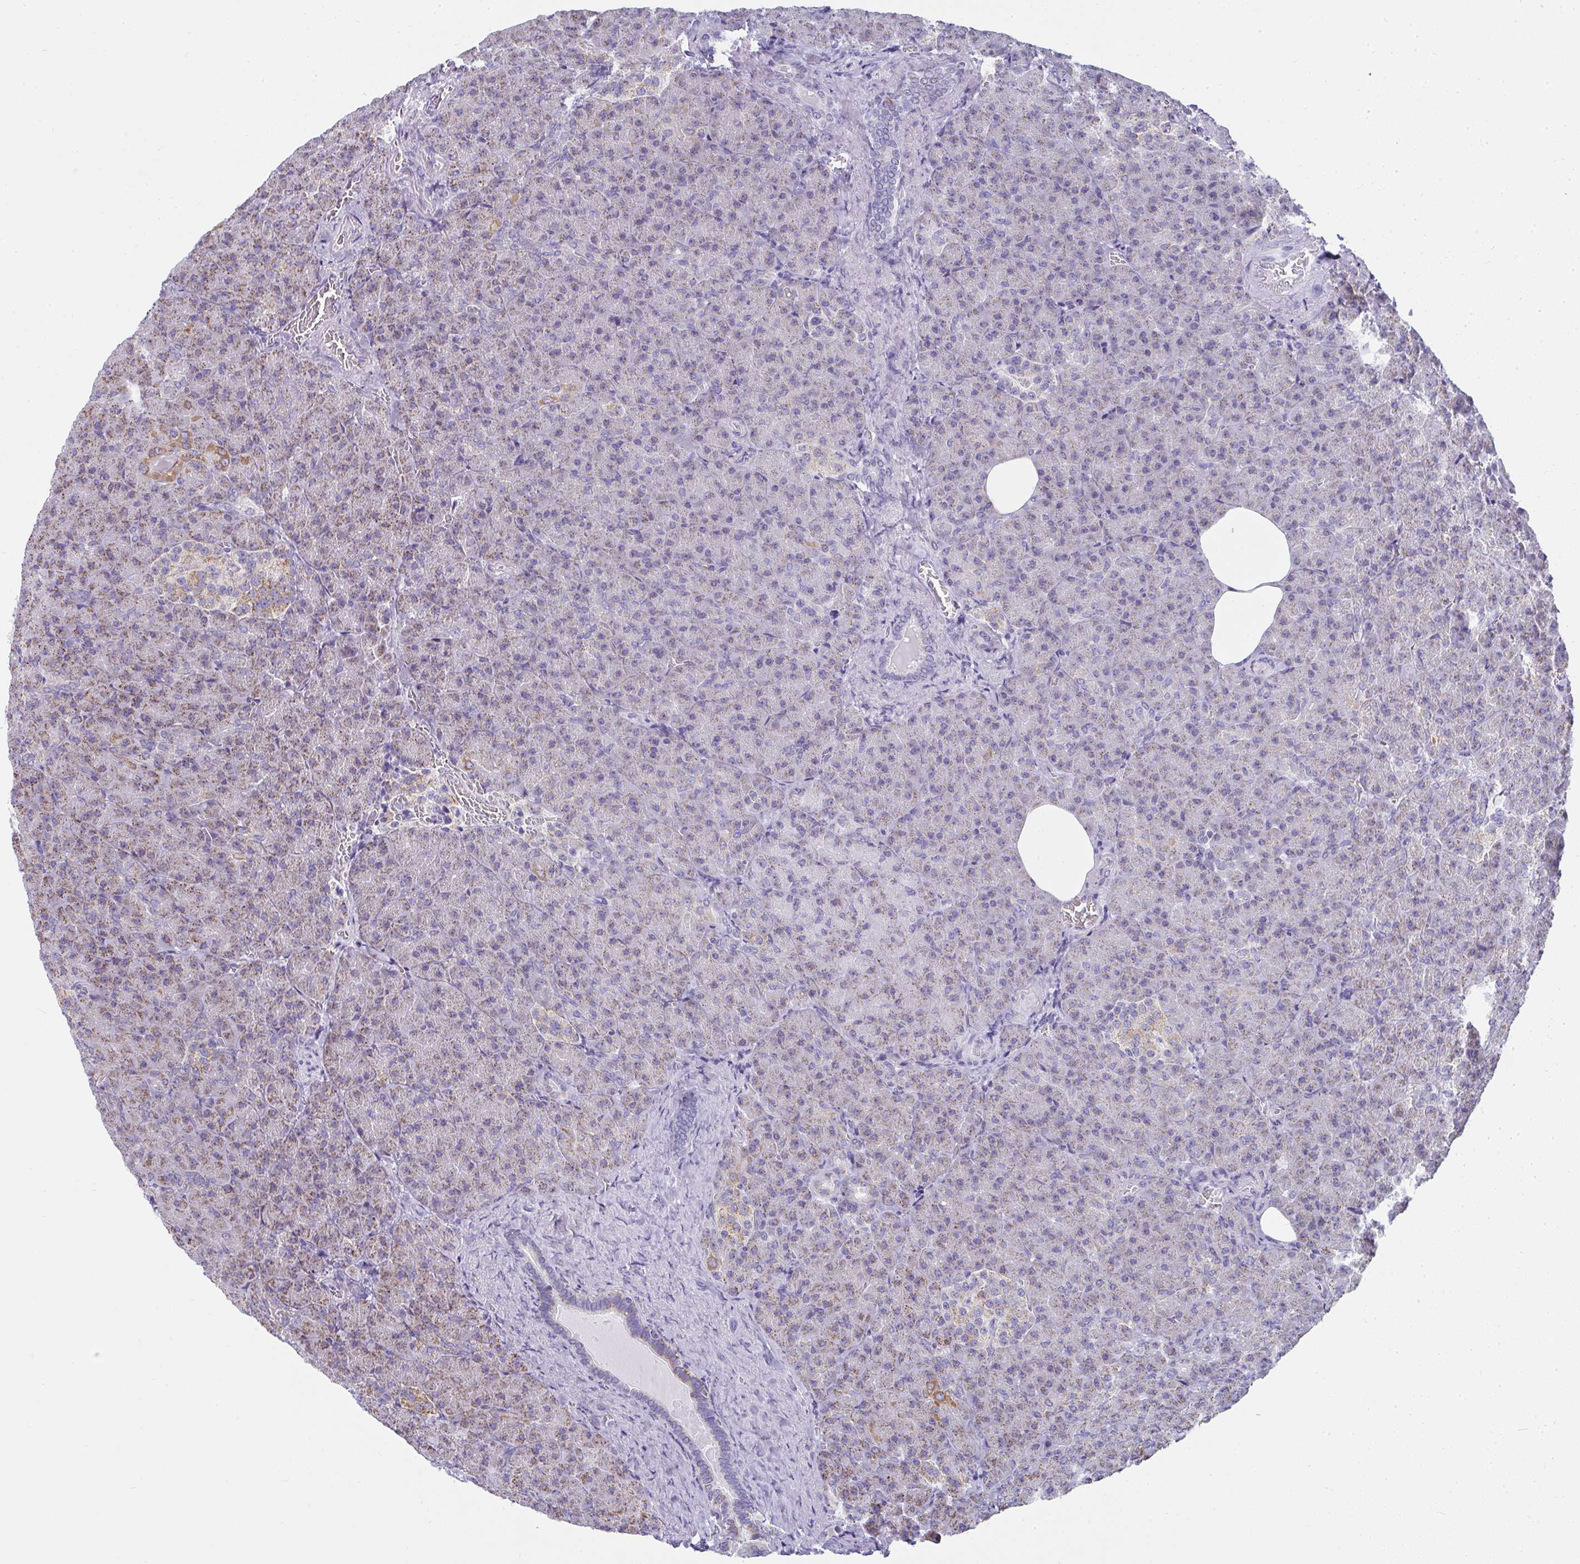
{"staining": {"intensity": "weak", "quantity": "25%-75%", "location": "cytoplasmic/membranous"}, "tissue": "pancreas", "cell_type": "Exocrine glandular cells", "image_type": "normal", "snomed": [{"axis": "morphology", "description": "Normal tissue, NOS"}, {"axis": "topography", "description": "Pancreas"}], "caption": "Brown immunohistochemical staining in normal human pancreas displays weak cytoplasmic/membranous positivity in approximately 25%-75% of exocrine glandular cells.", "gene": "SLC6A1", "patient": {"sex": "female", "age": 74}}